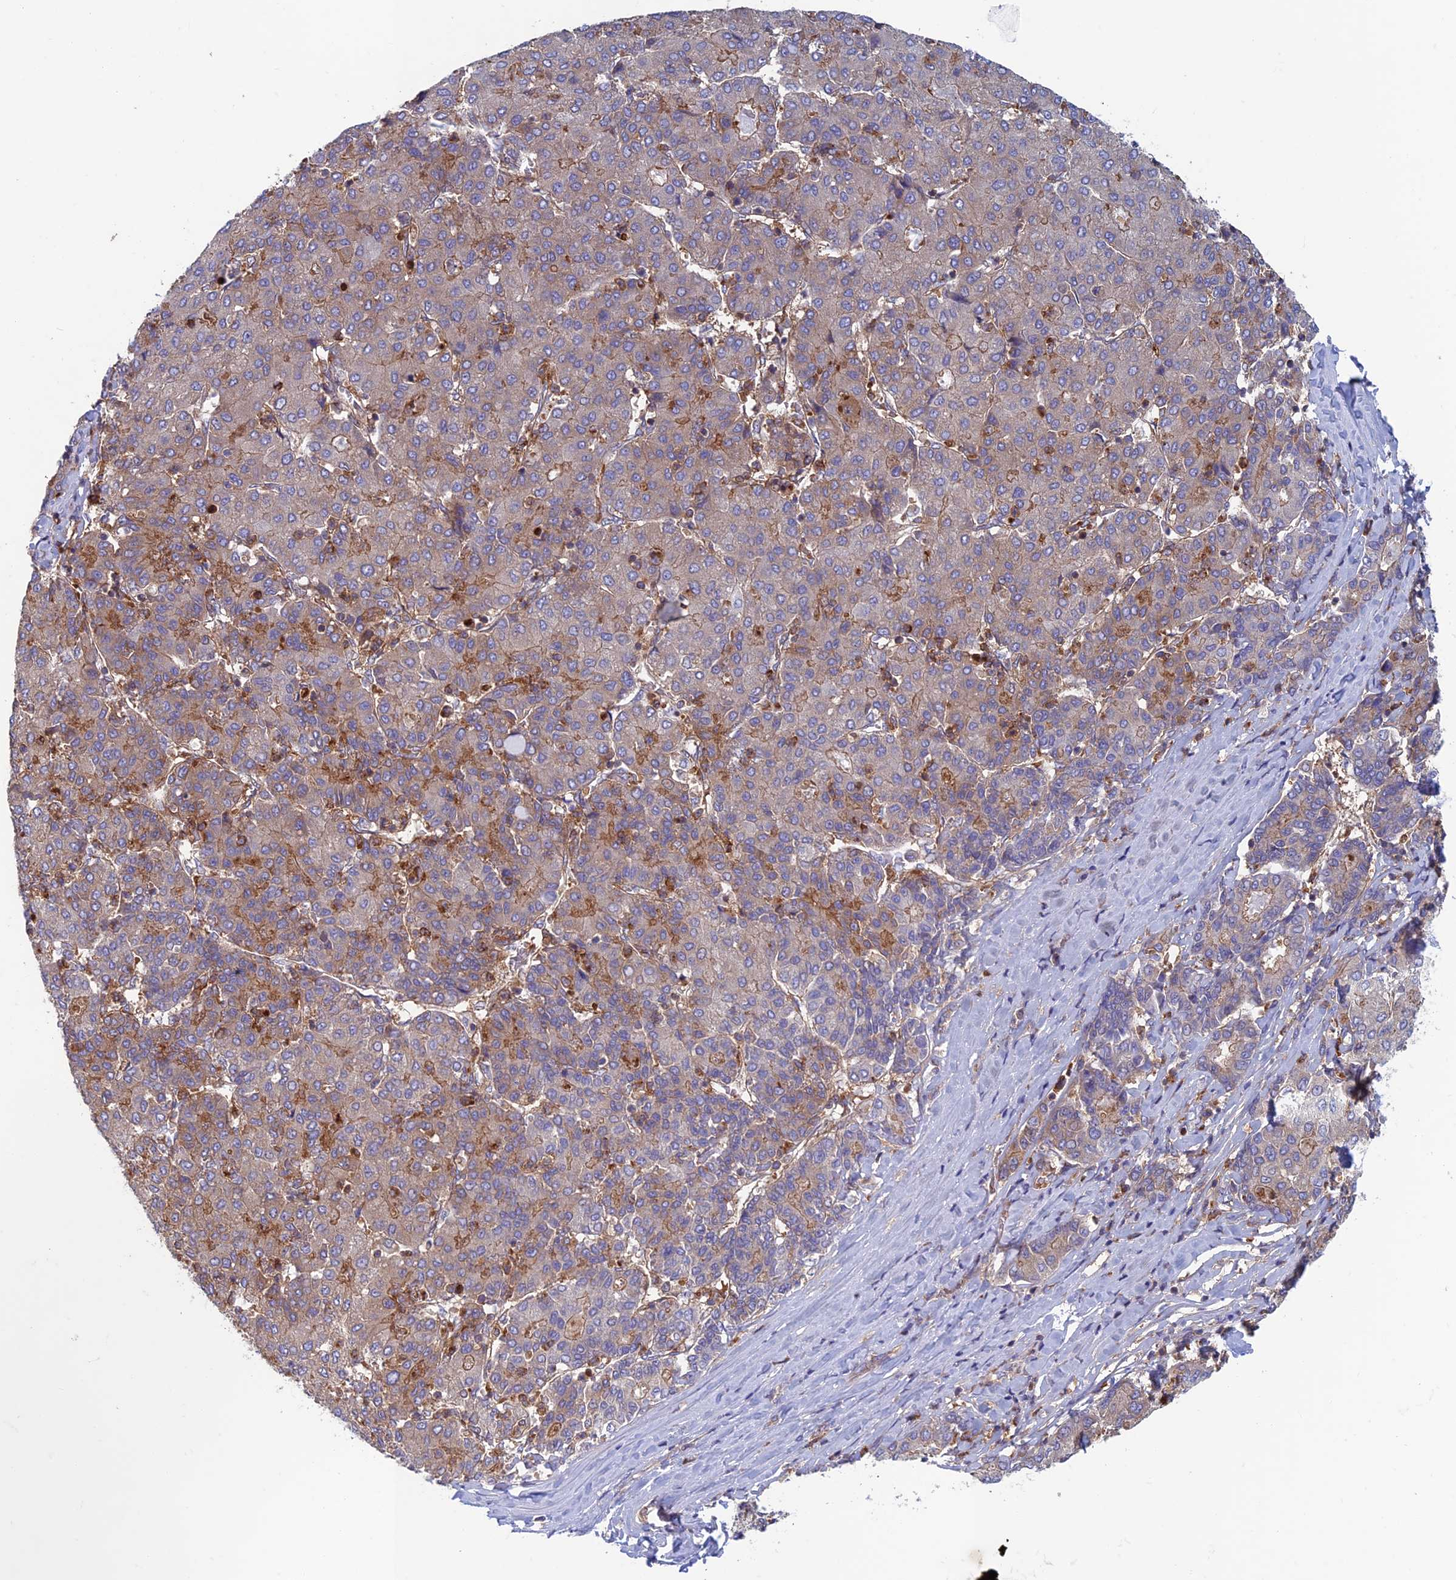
{"staining": {"intensity": "moderate", "quantity": "<25%", "location": "cytoplasmic/membranous"}, "tissue": "liver cancer", "cell_type": "Tumor cells", "image_type": "cancer", "snomed": [{"axis": "morphology", "description": "Carcinoma, Hepatocellular, NOS"}, {"axis": "topography", "description": "Liver"}], "caption": "Human liver cancer stained for a protein (brown) displays moderate cytoplasmic/membranous positive expression in approximately <25% of tumor cells.", "gene": "DNM1L", "patient": {"sex": "male", "age": 65}}